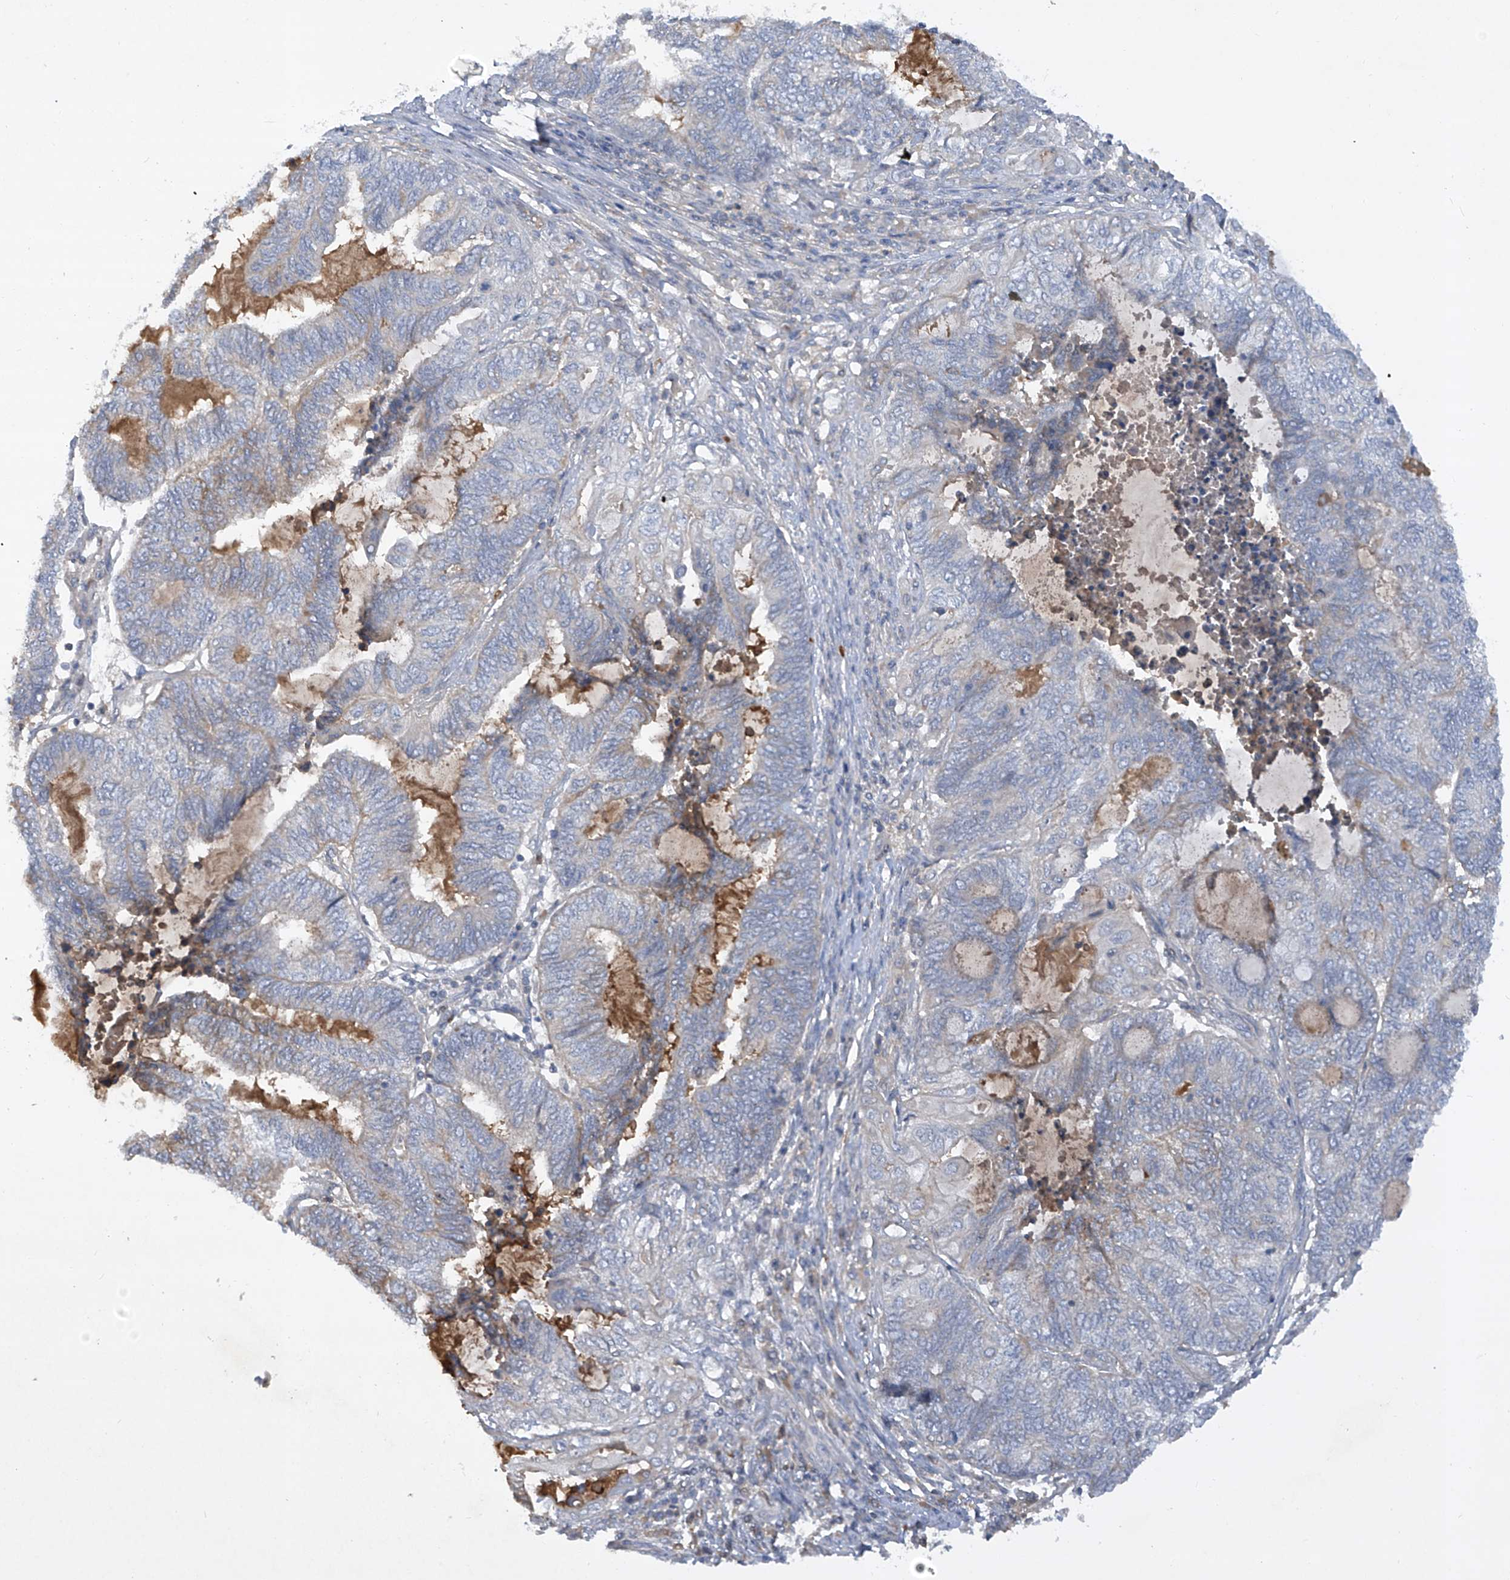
{"staining": {"intensity": "negative", "quantity": "none", "location": "none"}, "tissue": "endometrial cancer", "cell_type": "Tumor cells", "image_type": "cancer", "snomed": [{"axis": "morphology", "description": "Adenocarcinoma, NOS"}, {"axis": "topography", "description": "Uterus"}, {"axis": "topography", "description": "Endometrium"}], "caption": "This micrograph is of endometrial adenocarcinoma stained with immunohistochemistry to label a protein in brown with the nuclei are counter-stained blue. There is no staining in tumor cells.", "gene": "HAS3", "patient": {"sex": "female", "age": 70}}